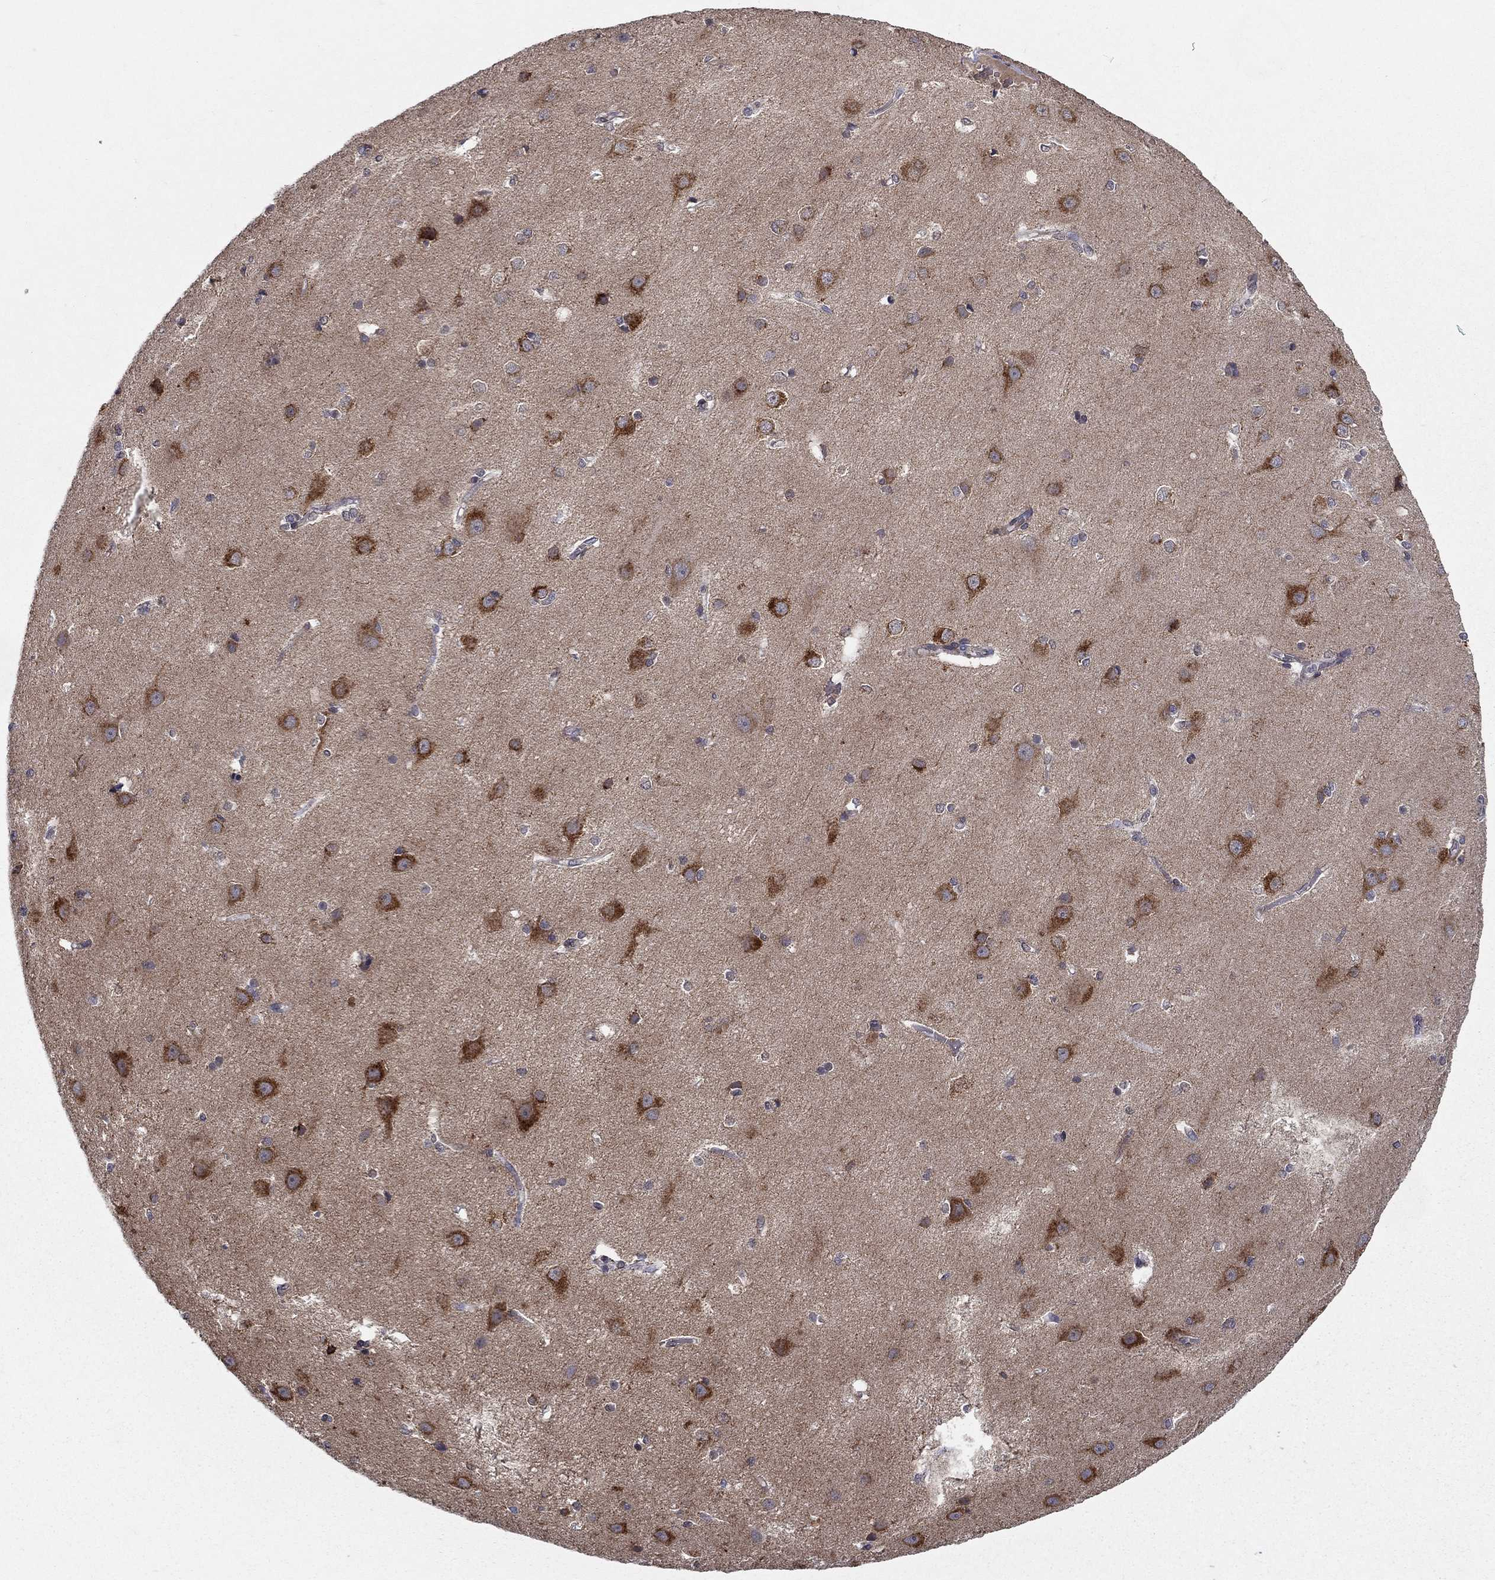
{"staining": {"intensity": "negative", "quantity": "none", "location": "none"}, "tissue": "cerebral cortex", "cell_type": "Endothelial cells", "image_type": "normal", "snomed": [{"axis": "morphology", "description": "Normal tissue, NOS"}, {"axis": "topography", "description": "Cerebral cortex"}], "caption": "Histopathology image shows no significant protein expression in endothelial cells of normal cerebral cortex. The staining is performed using DAB (3,3'-diaminobenzidine) brown chromogen with nuclei counter-stained in using hematoxylin.", "gene": "SLC2A13", "patient": {"sex": "male", "age": 37}}